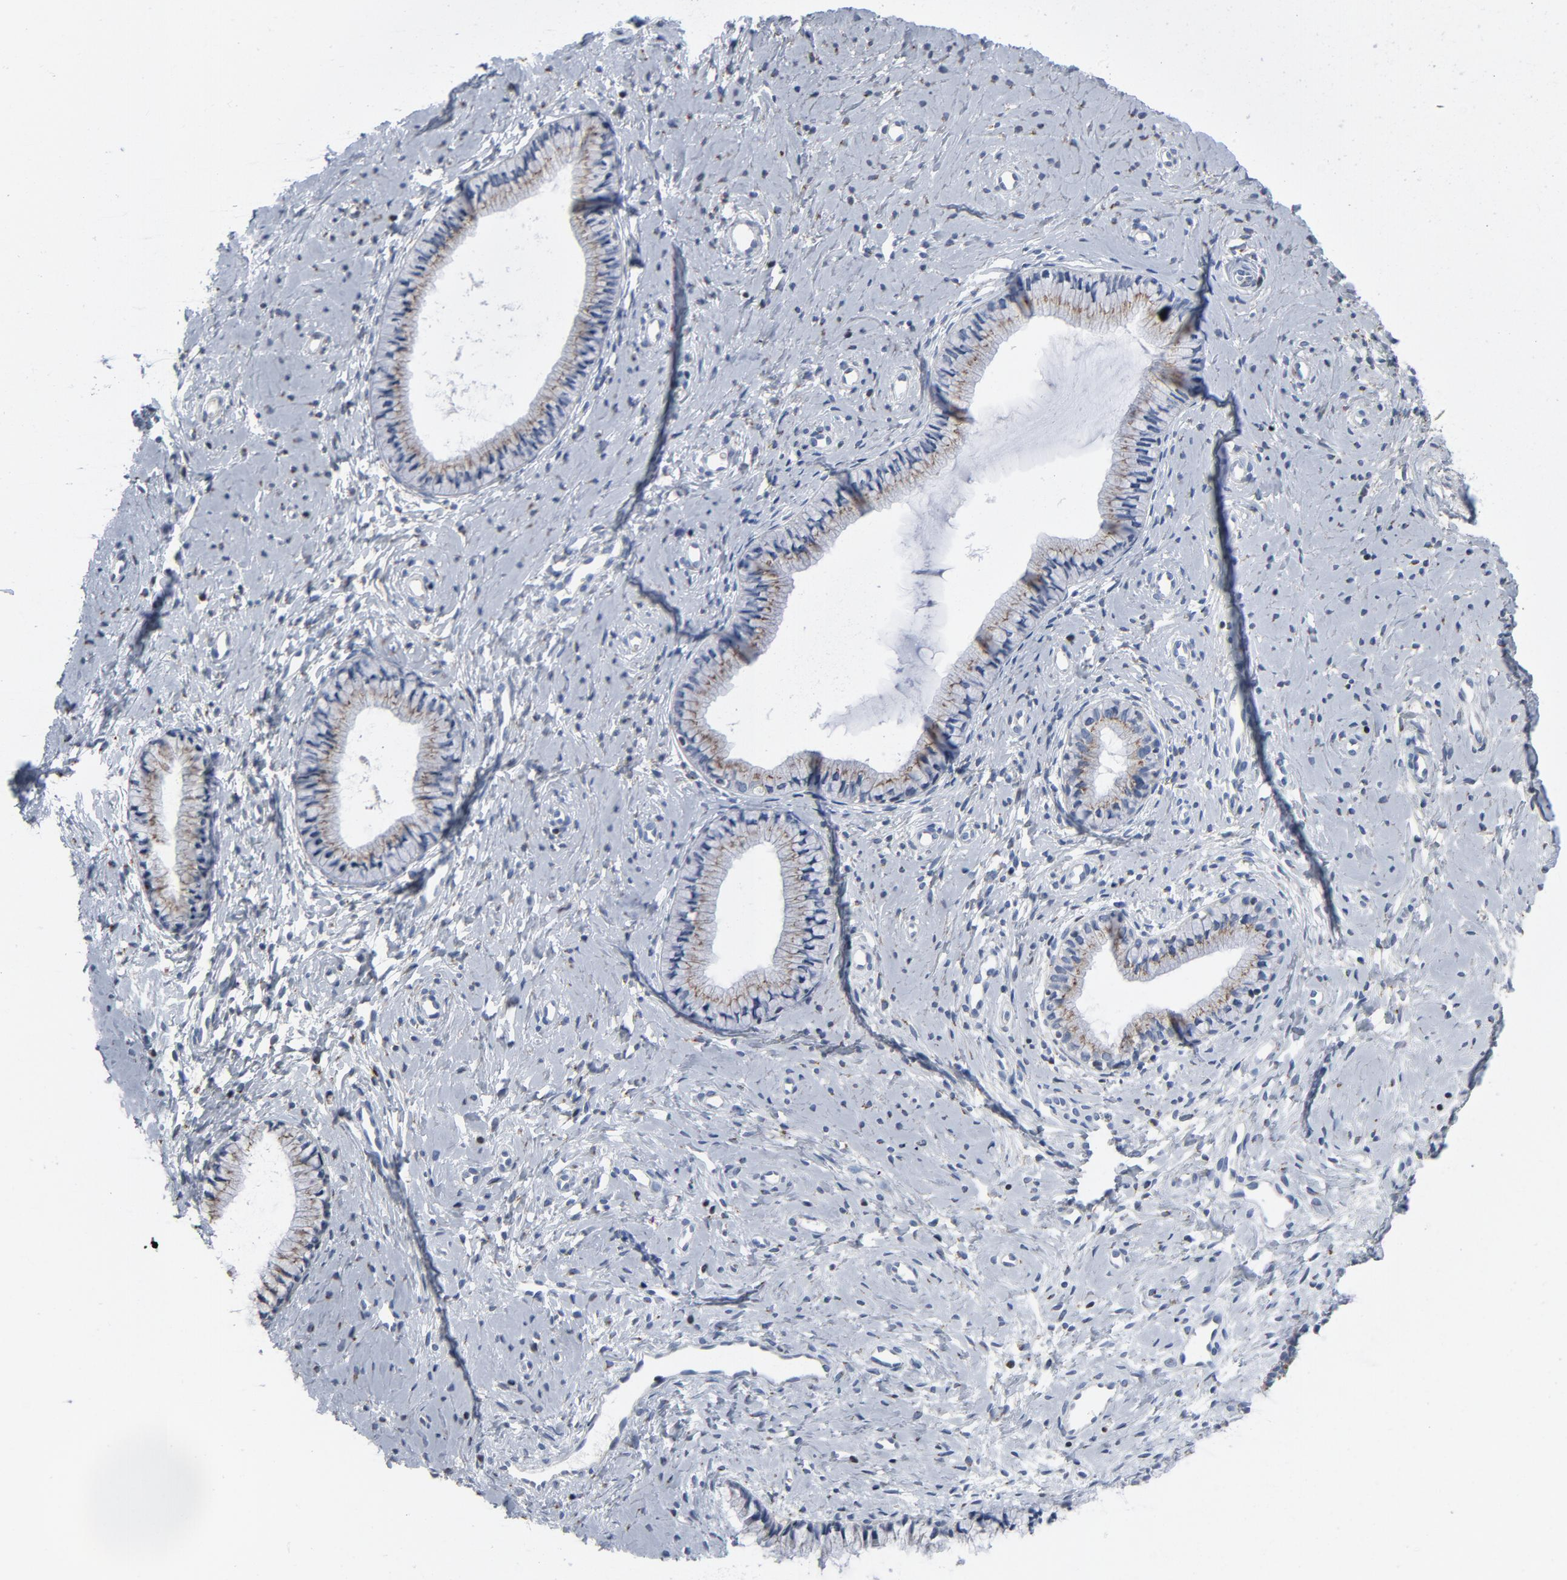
{"staining": {"intensity": "moderate", "quantity": ">75%", "location": "cytoplasmic/membranous"}, "tissue": "cervix", "cell_type": "Glandular cells", "image_type": "normal", "snomed": [{"axis": "morphology", "description": "Normal tissue, NOS"}, {"axis": "topography", "description": "Cervix"}], "caption": "Human cervix stained with a protein marker exhibits moderate staining in glandular cells.", "gene": "YIPF6", "patient": {"sex": "female", "age": 46}}